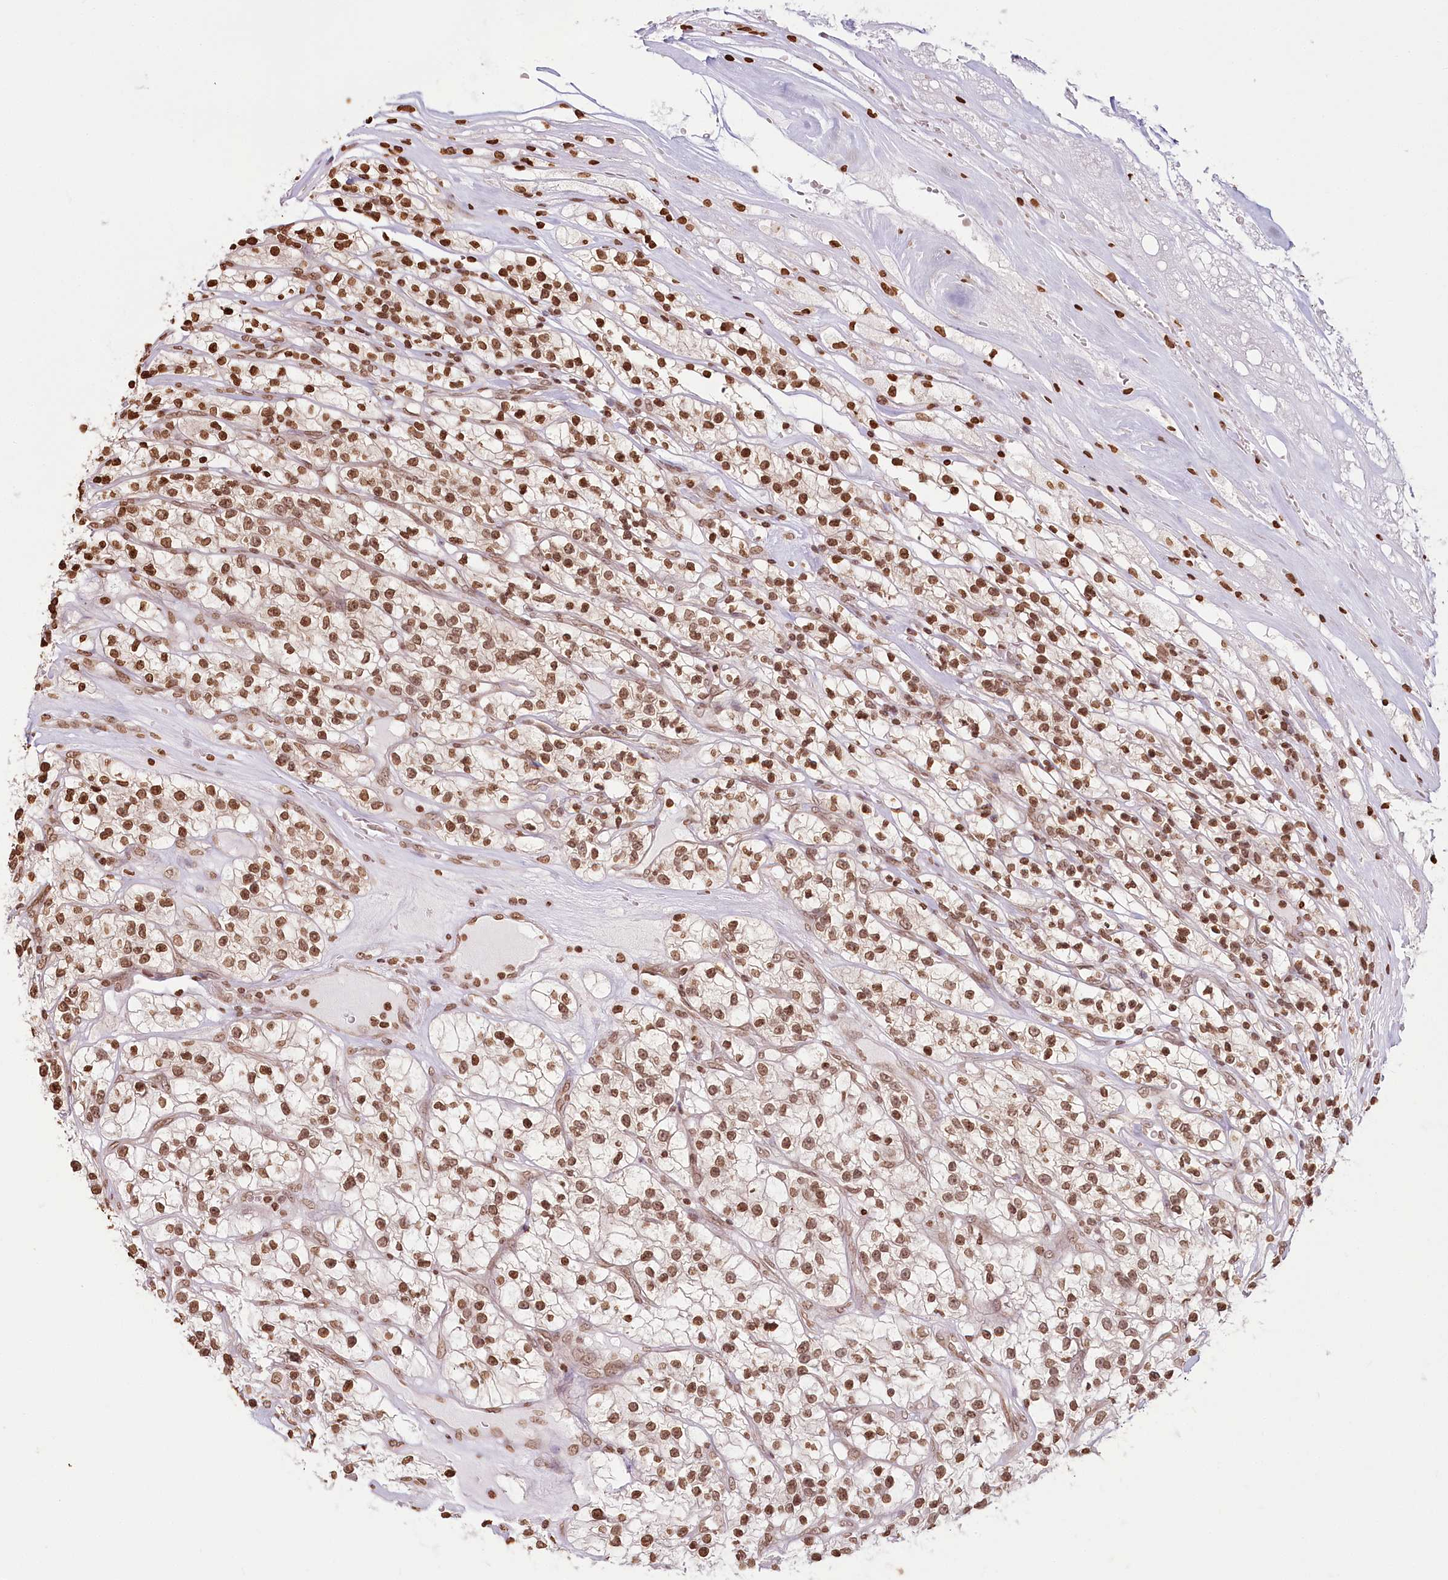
{"staining": {"intensity": "moderate", "quantity": ">75%", "location": "nuclear"}, "tissue": "renal cancer", "cell_type": "Tumor cells", "image_type": "cancer", "snomed": [{"axis": "morphology", "description": "Adenocarcinoma, NOS"}, {"axis": "topography", "description": "Kidney"}], "caption": "A photomicrograph showing moderate nuclear staining in about >75% of tumor cells in renal cancer (adenocarcinoma), as visualized by brown immunohistochemical staining.", "gene": "FAM13A", "patient": {"sex": "female", "age": 57}}